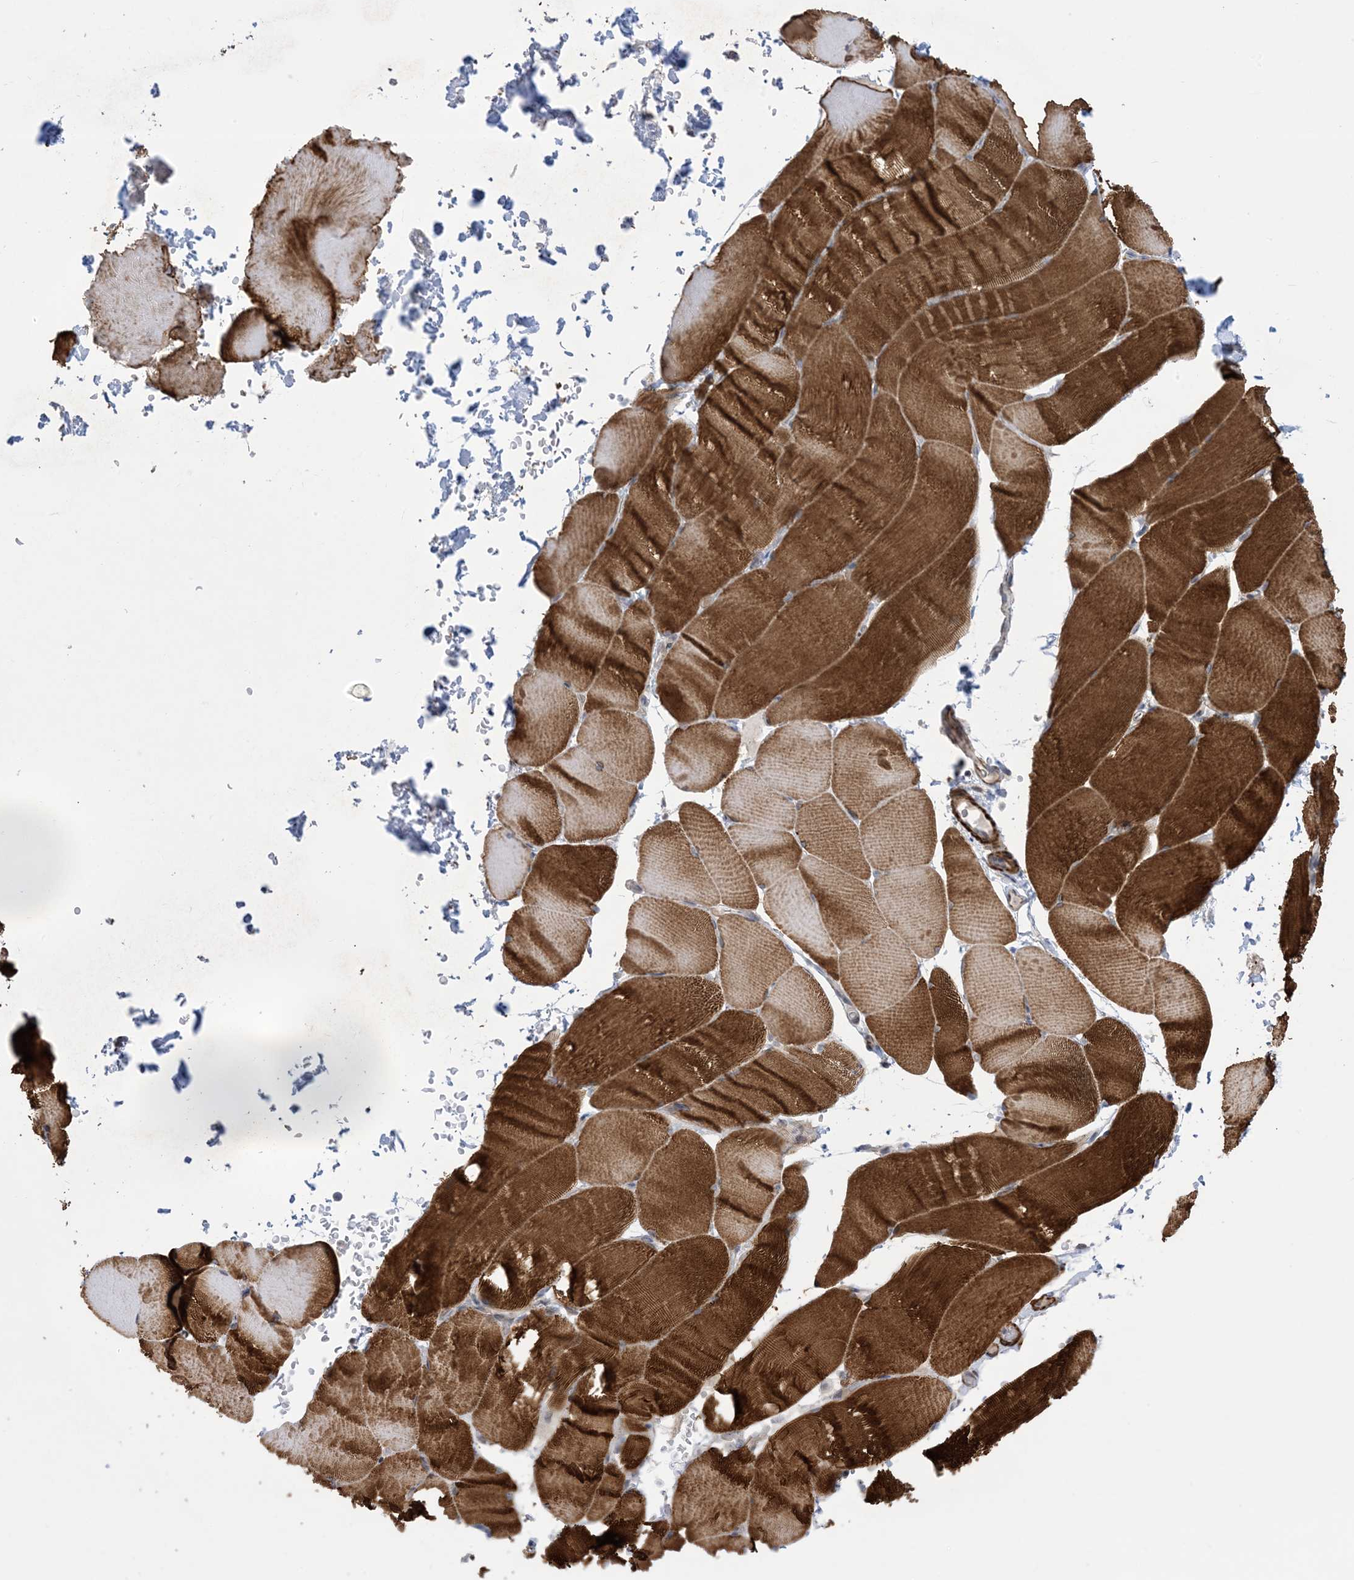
{"staining": {"intensity": "strong", "quantity": "25%-75%", "location": "cytoplasmic/membranous"}, "tissue": "skeletal muscle", "cell_type": "Myocytes", "image_type": "normal", "snomed": [{"axis": "morphology", "description": "Normal tissue, NOS"}, {"axis": "topography", "description": "Skeletal muscle"}, {"axis": "topography", "description": "Parathyroid gland"}], "caption": "Immunohistochemical staining of normal human skeletal muscle displays strong cytoplasmic/membranous protein staining in approximately 25%-75% of myocytes.", "gene": "ZNF8", "patient": {"sex": "female", "age": 37}}